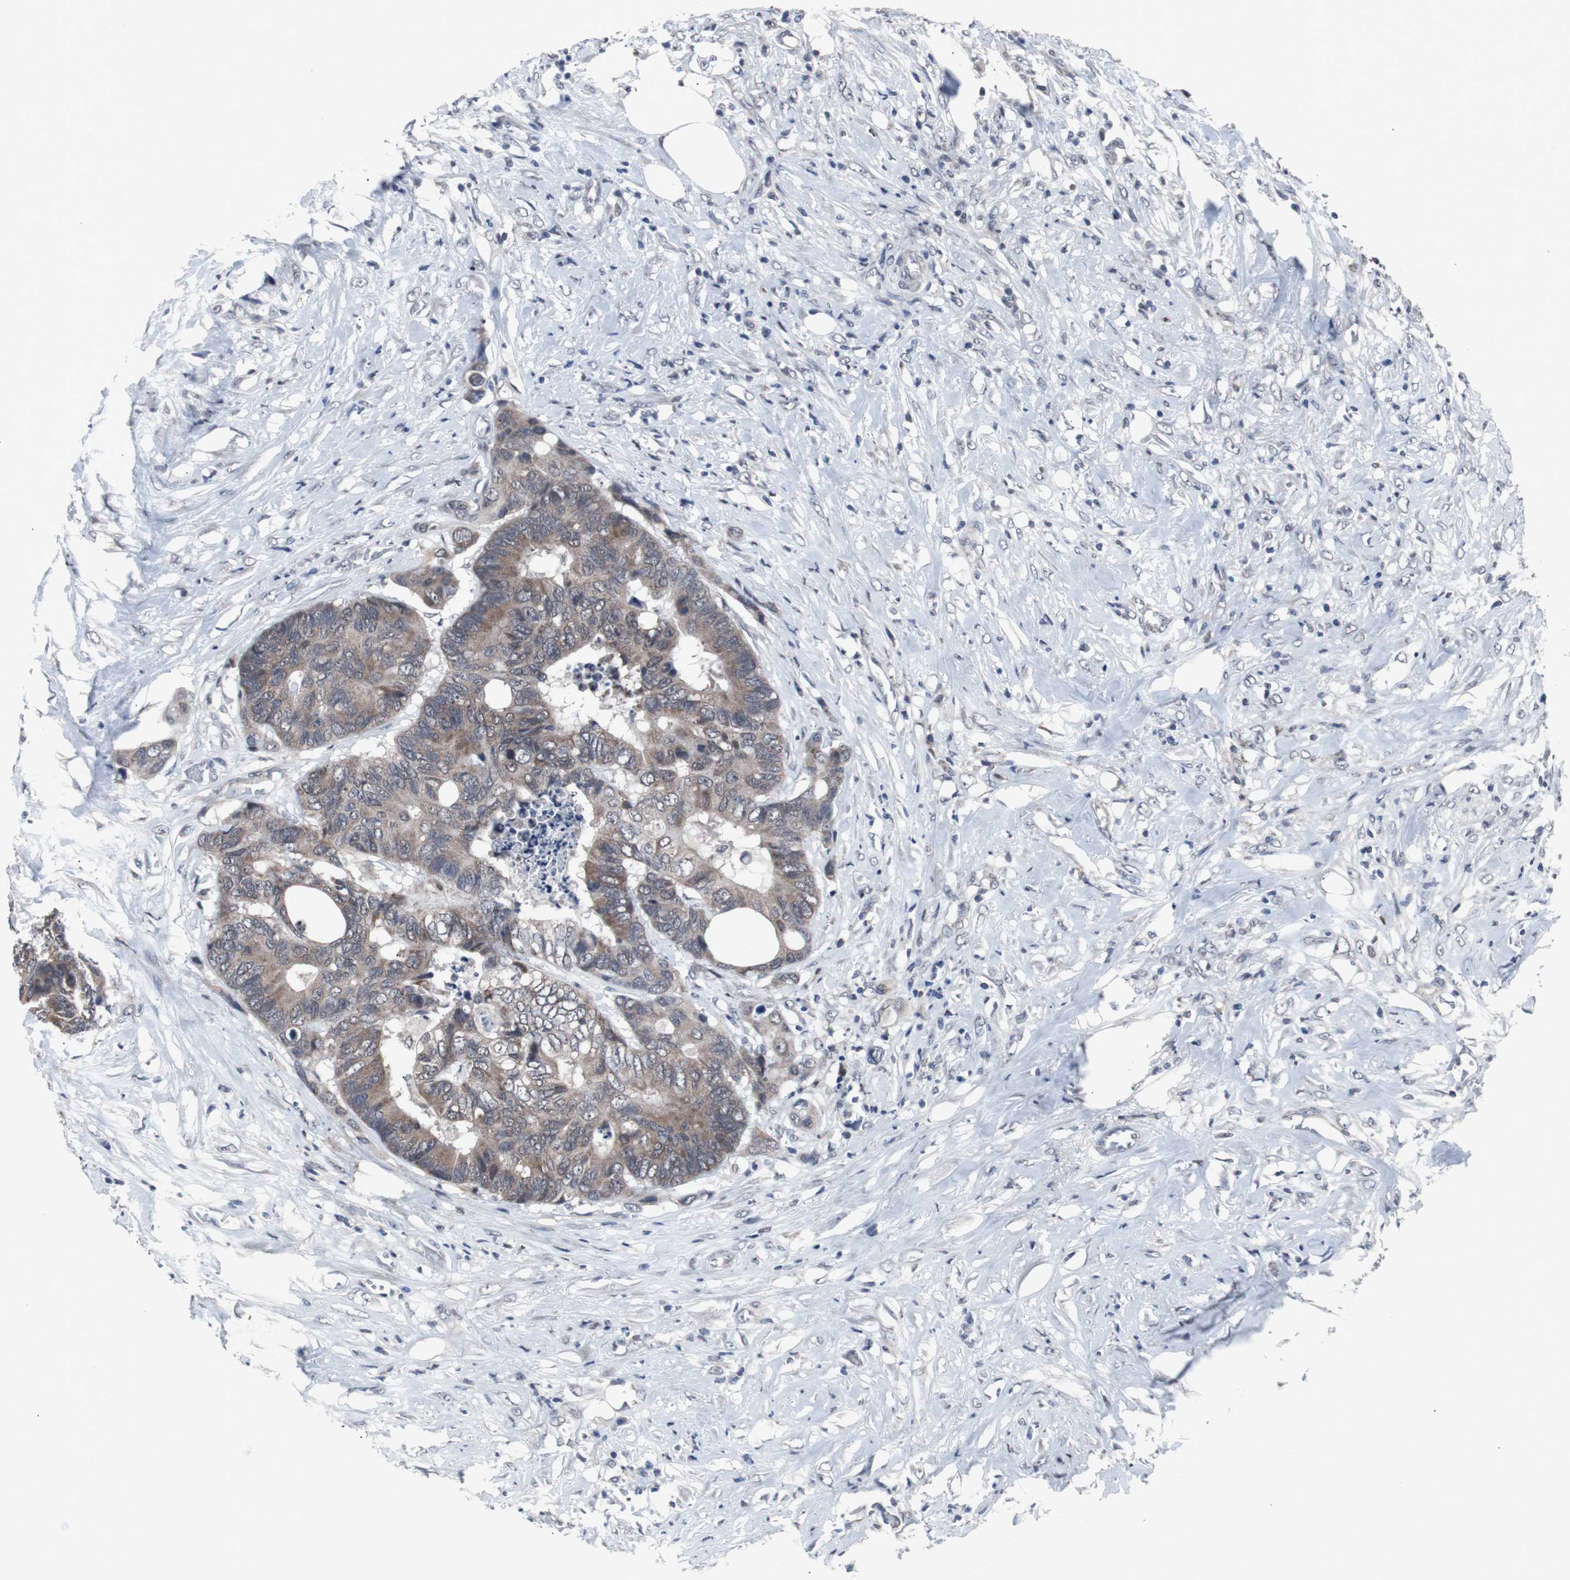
{"staining": {"intensity": "weak", "quantity": ">75%", "location": "cytoplasmic/membranous"}, "tissue": "colorectal cancer", "cell_type": "Tumor cells", "image_type": "cancer", "snomed": [{"axis": "morphology", "description": "Adenocarcinoma, NOS"}, {"axis": "topography", "description": "Rectum"}], "caption": "Adenocarcinoma (colorectal) stained with IHC exhibits weak cytoplasmic/membranous staining in approximately >75% of tumor cells.", "gene": "RBM47", "patient": {"sex": "male", "age": 55}}